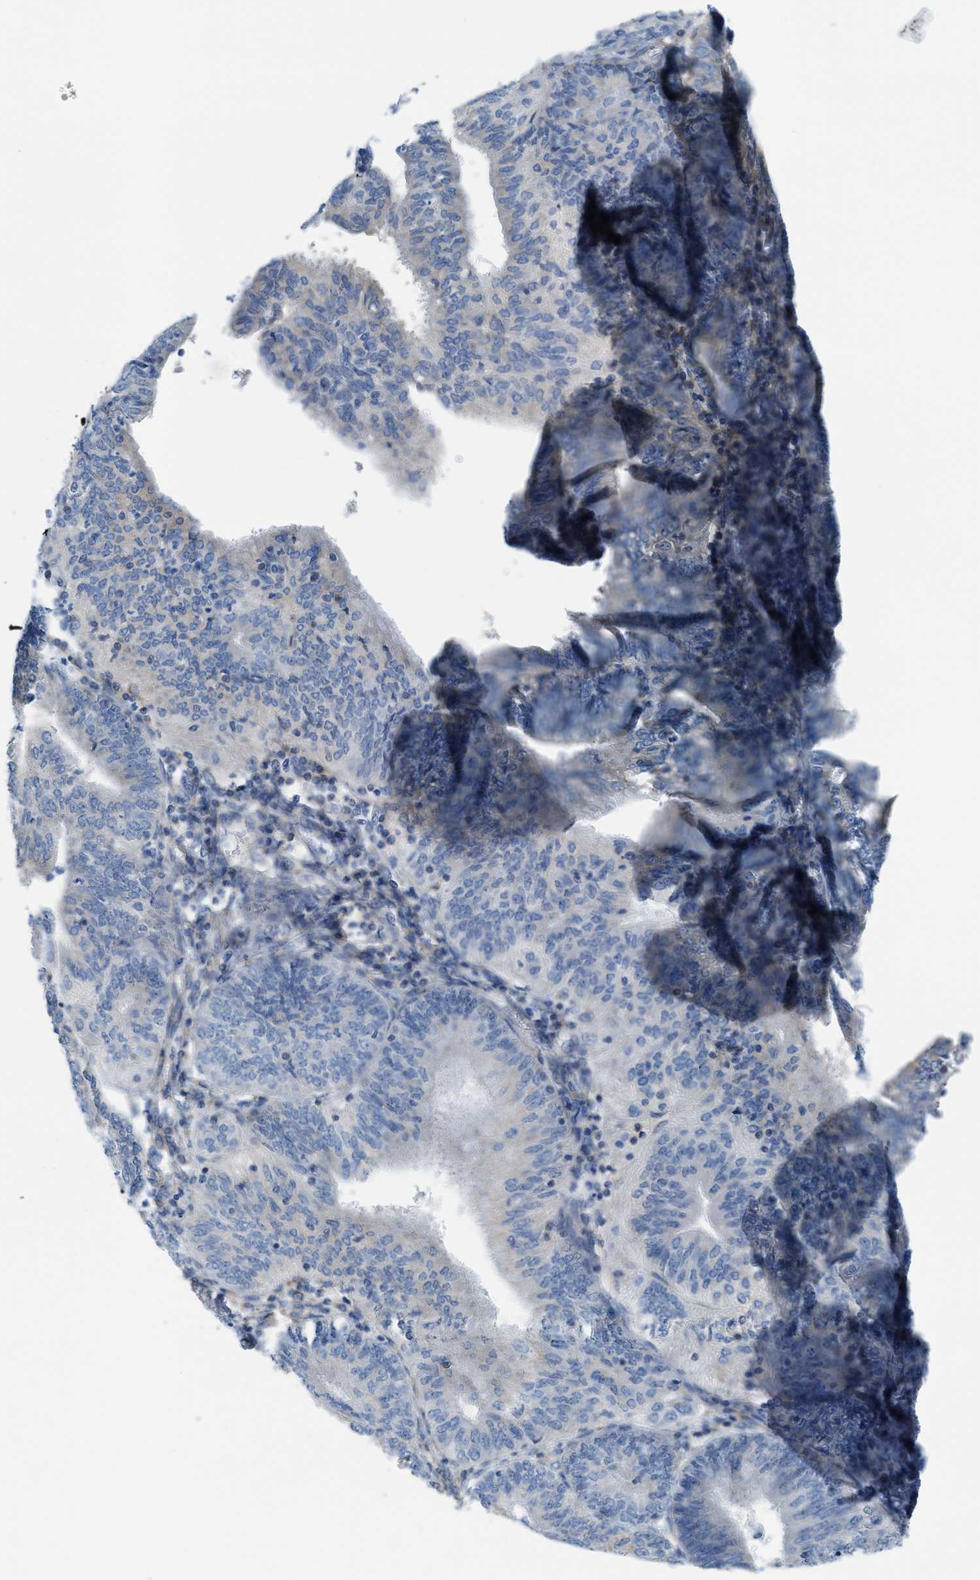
{"staining": {"intensity": "negative", "quantity": "none", "location": "none"}, "tissue": "endometrial cancer", "cell_type": "Tumor cells", "image_type": "cancer", "snomed": [{"axis": "morphology", "description": "Adenocarcinoma, NOS"}, {"axis": "topography", "description": "Endometrium"}], "caption": "Immunohistochemistry of human endometrial cancer (adenocarcinoma) demonstrates no staining in tumor cells.", "gene": "ASGR1", "patient": {"sex": "female", "age": 58}}